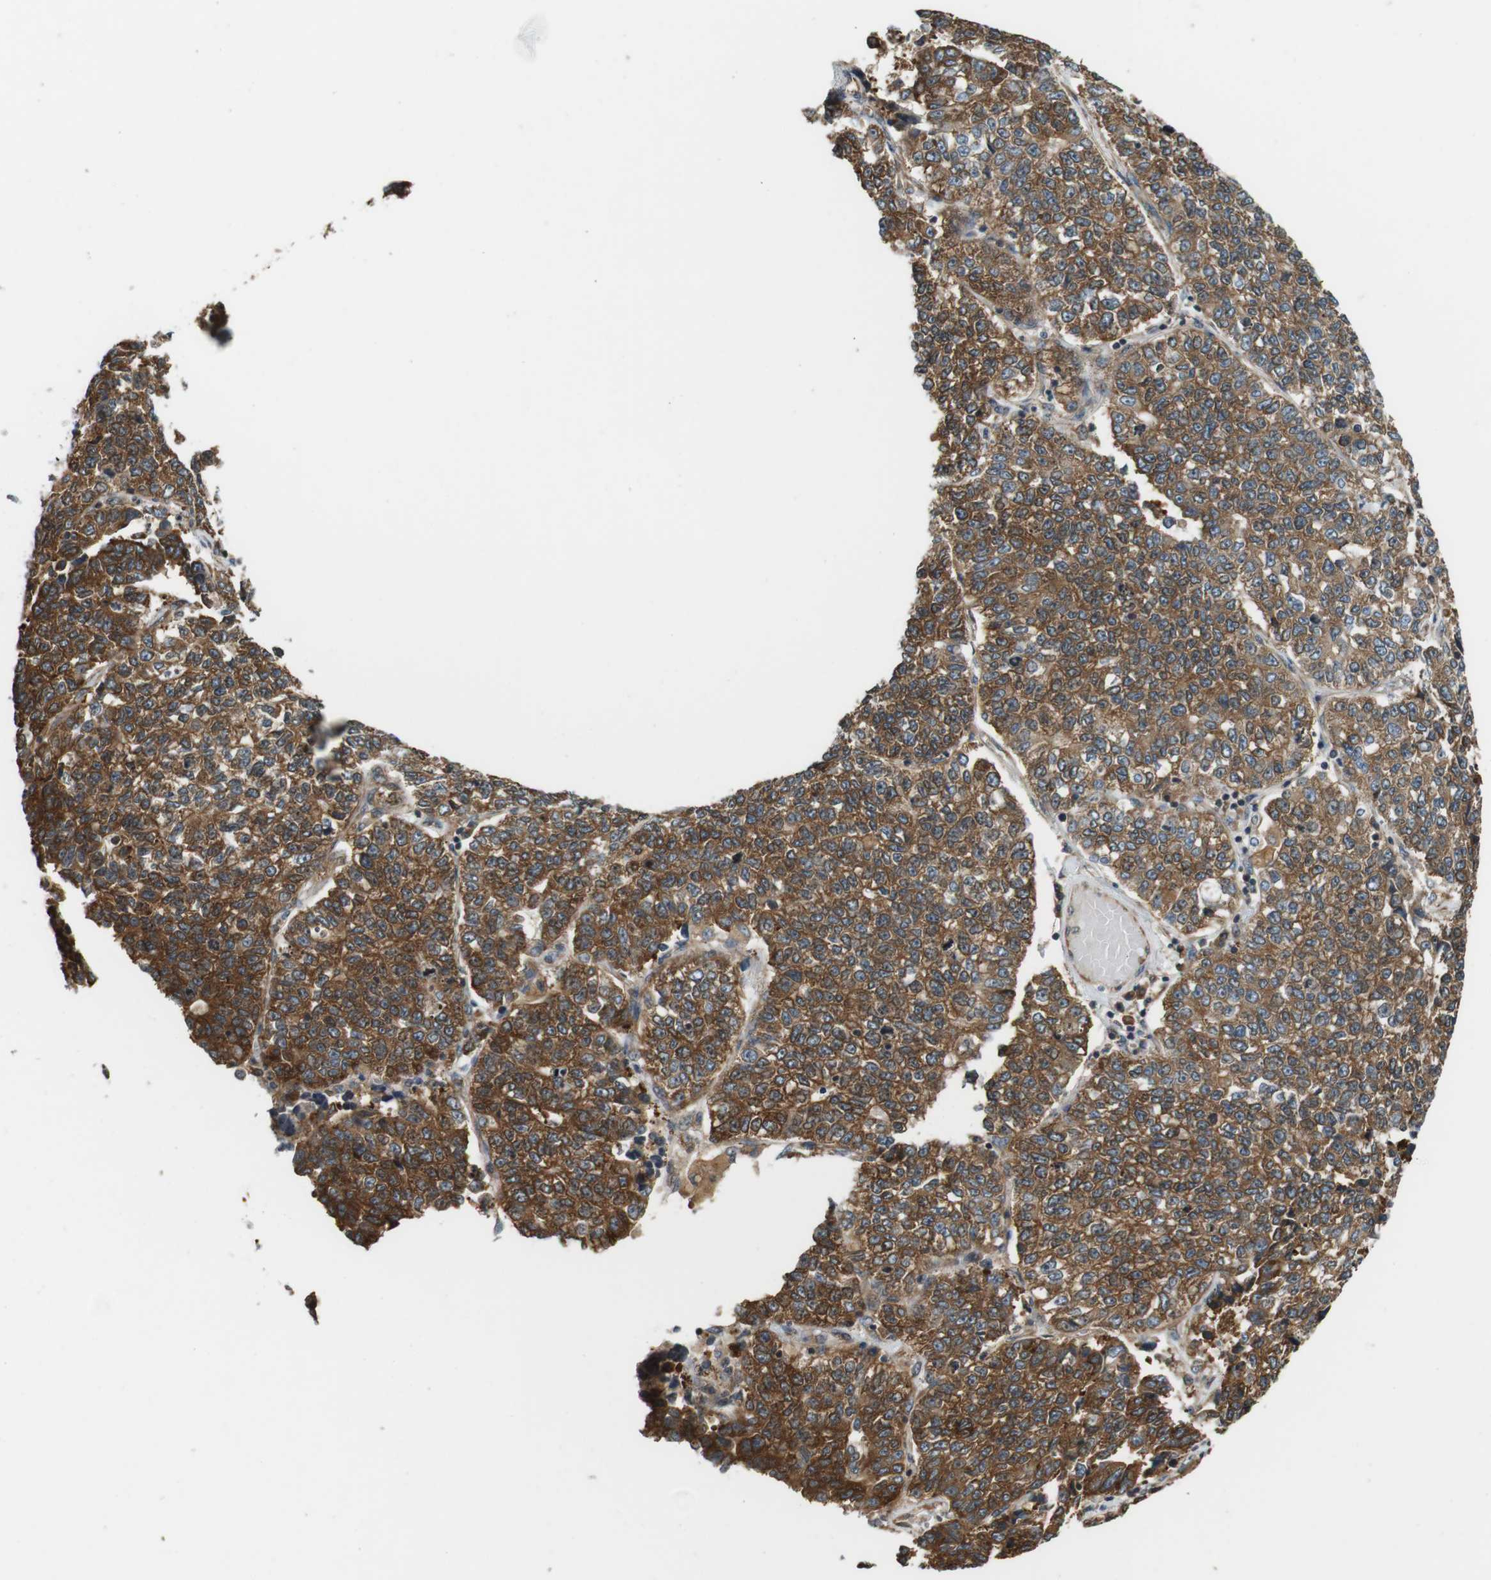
{"staining": {"intensity": "moderate", "quantity": ">75%", "location": "cytoplasmic/membranous"}, "tissue": "lung cancer", "cell_type": "Tumor cells", "image_type": "cancer", "snomed": [{"axis": "morphology", "description": "Adenocarcinoma, NOS"}, {"axis": "topography", "description": "Lung"}], "caption": "Immunohistochemical staining of adenocarcinoma (lung) displays medium levels of moderate cytoplasmic/membranous protein staining in about >75% of tumor cells.", "gene": "PA2G4", "patient": {"sex": "male", "age": 49}}